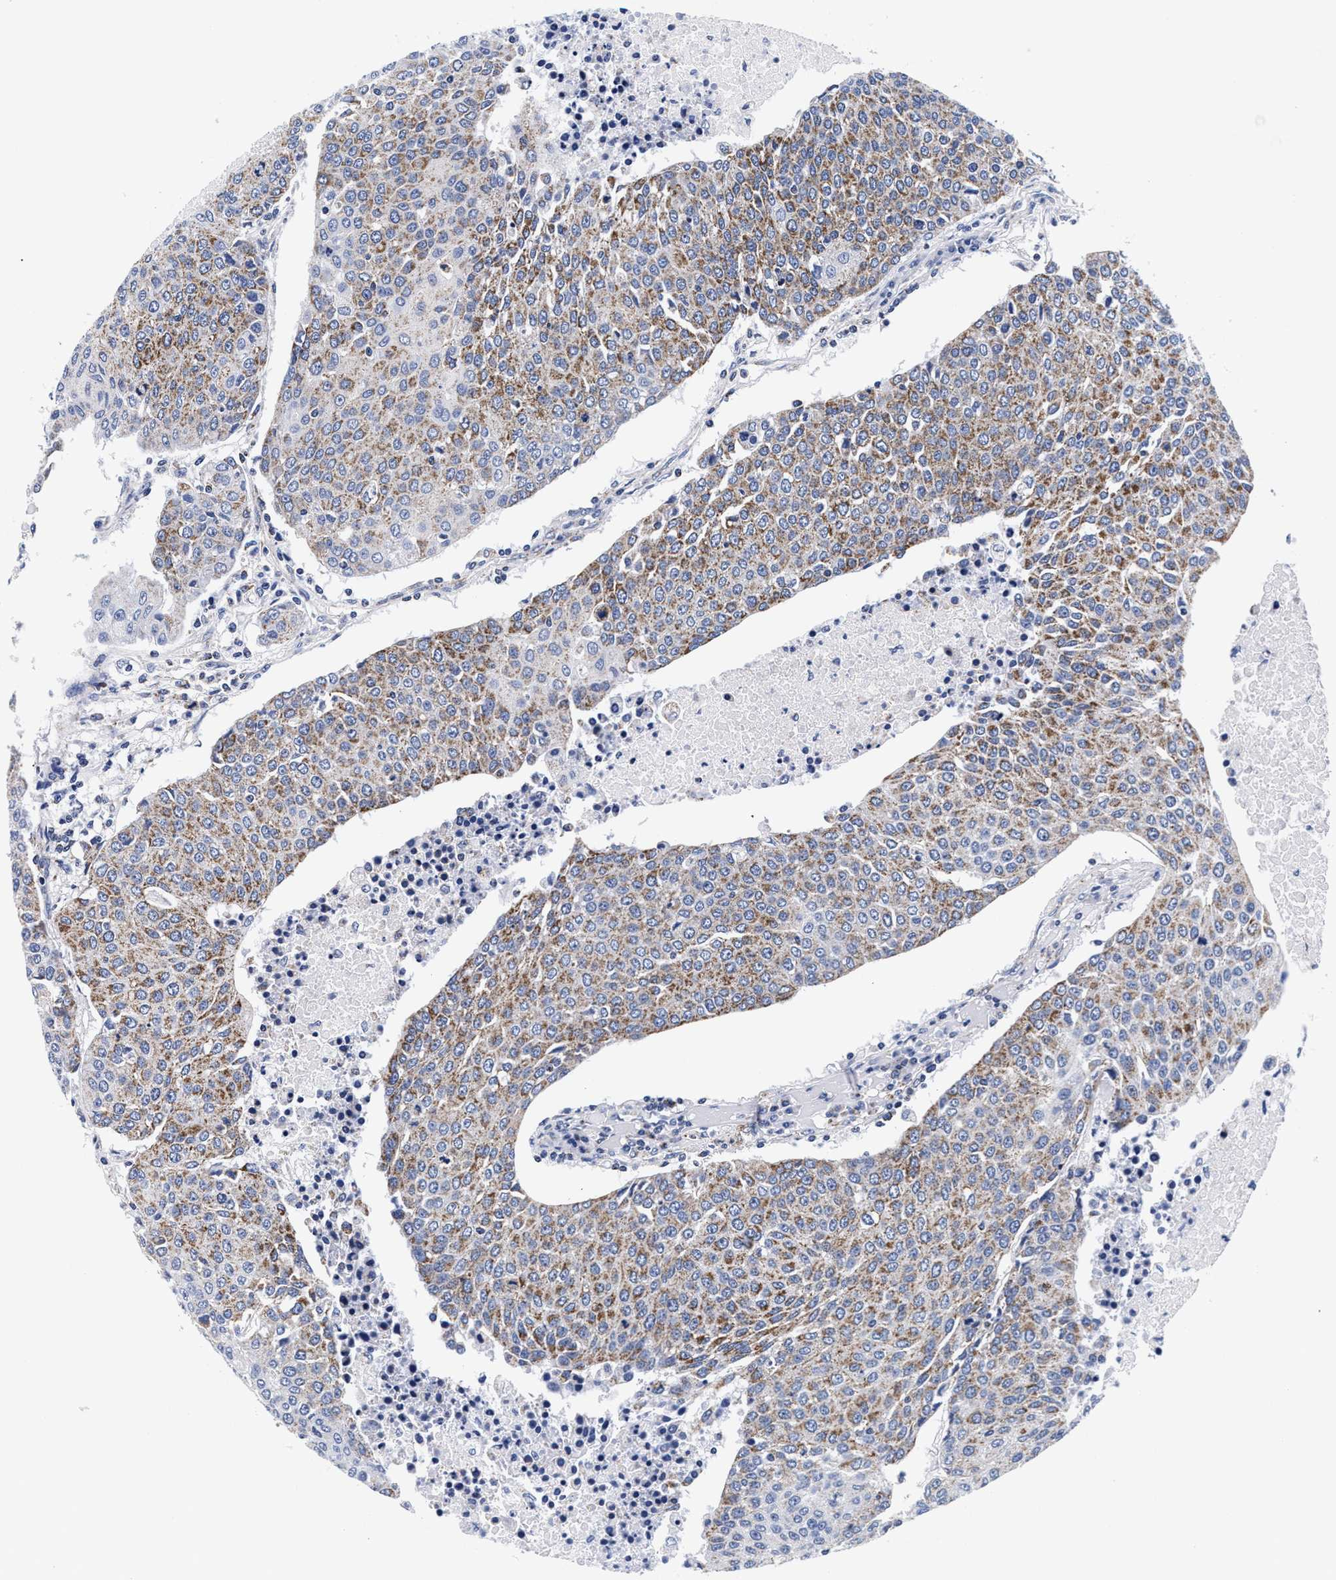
{"staining": {"intensity": "moderate", "quantity": ">75%", "location": "cytoplasmic/membranous"}, "tissue": "urothelial cancer", "cell_type": "Tumor cells", "image_type": "cancer", "snomed": [{"axis": "morphology", "description": "Urothelial carcinoma, High grade"}, {"axis": "topography", "description": "Urinary bladder"}], "caption": "High-magnification brightfield microscopy of high-grade urothelial carcinoma stained with DAB (brown) and counterstained with hematoxylin (blue). tumor cells exhibit moderate cytoplasmic/membranous expression is present in approximately>75% of cells.", "gene": "RAB3B", "patient": {"sex": "female", "age": 85}}